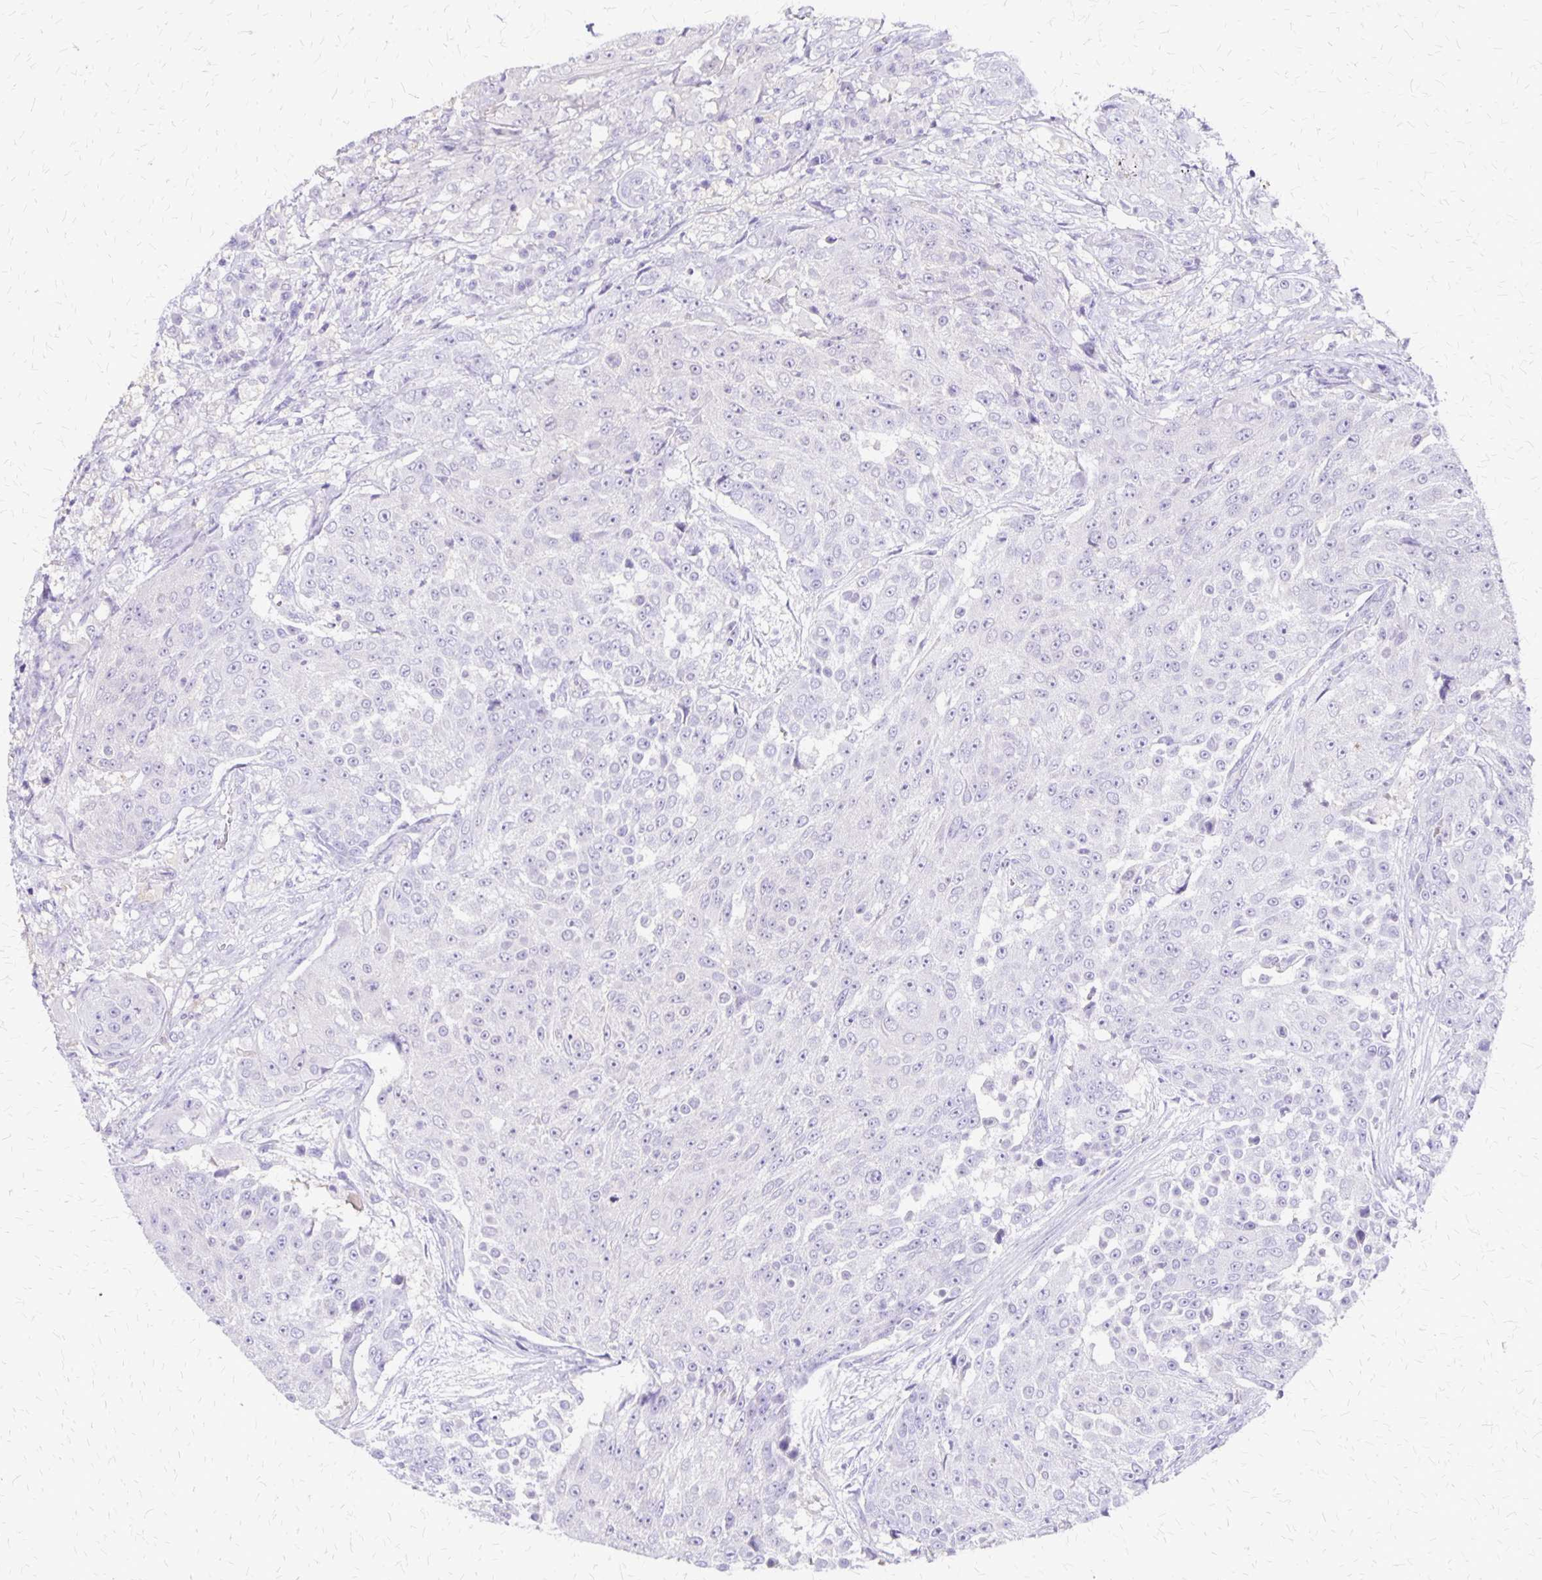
{"staining": {"intensity": "negative", "quantity": "none", "location": "none"}, "tissue": "urothelial cancer", "cell_type": "Tumor cells", "image_type": "cancer", "snomed": [{"axis": "morphology", "description": "Urothelial carcinoma, High grade"}, {"axis": "topography", "description": "Urinary bladder"}], "caption": "Immunohistochemistry of high-grade urothelial carcinoma exhibits no staining in tumor cells.", "gene": "SI", "patient": {"sex": "female", "age": 63}}